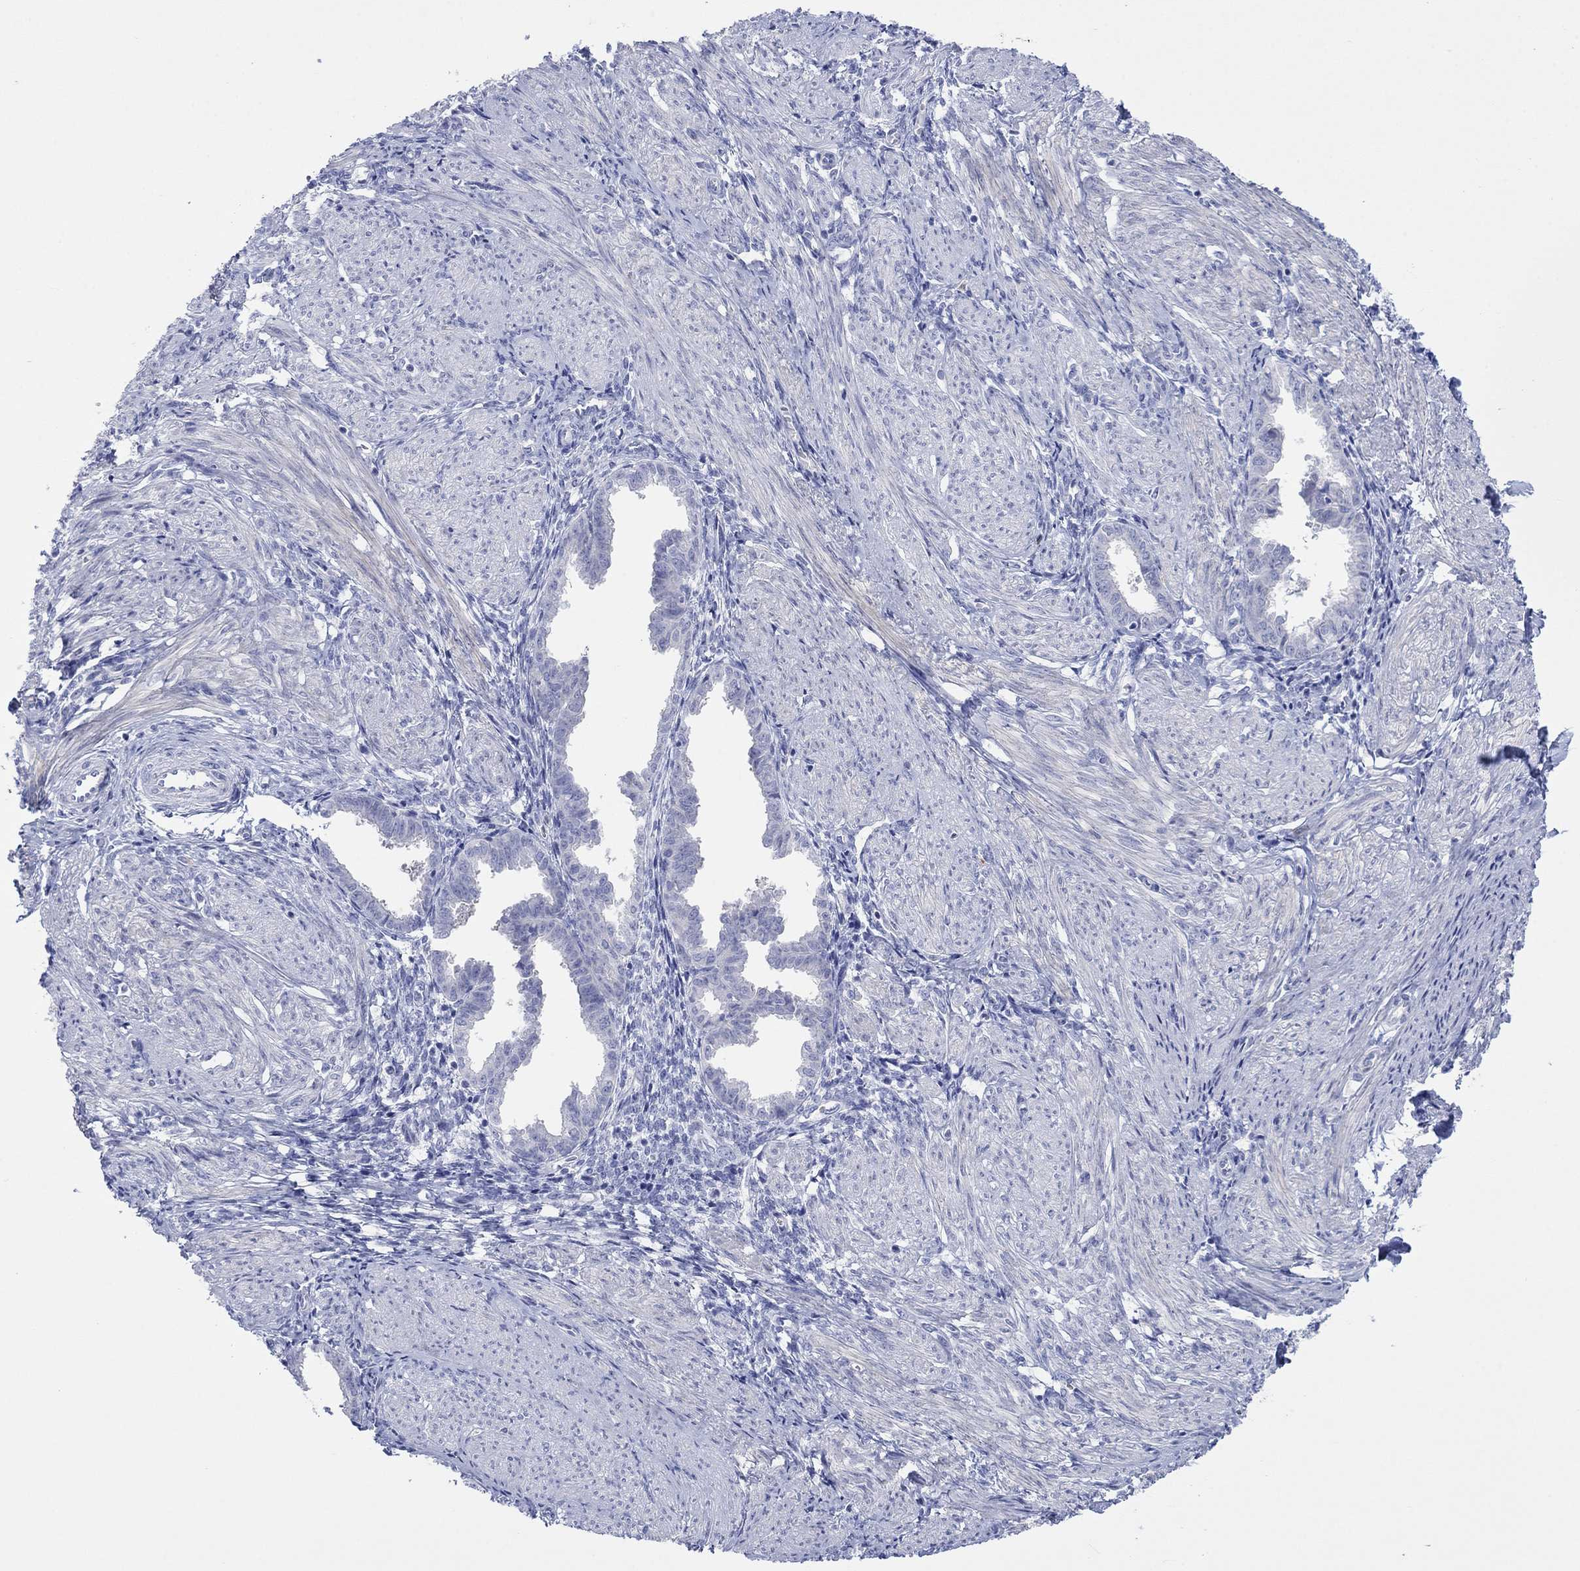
{"staining": {"intensity": "negative", "quantity": "none", "location": "none"}, "tissue": "endometrium", "cell_type": "Cells in endometrial stroma", "image_type": "normal", "snomed": [{"axis": "morphology", "description": "Normal tissue, NOS"}, {"axis": "topography", "description": "Endometrium"}], "caption": "Cells in endometrial stroma show no significant expression in normal endometrium. Nuclei are stained in blue.", "gene": "MLANA", "patient": {"sex": "female", "age": 37}}